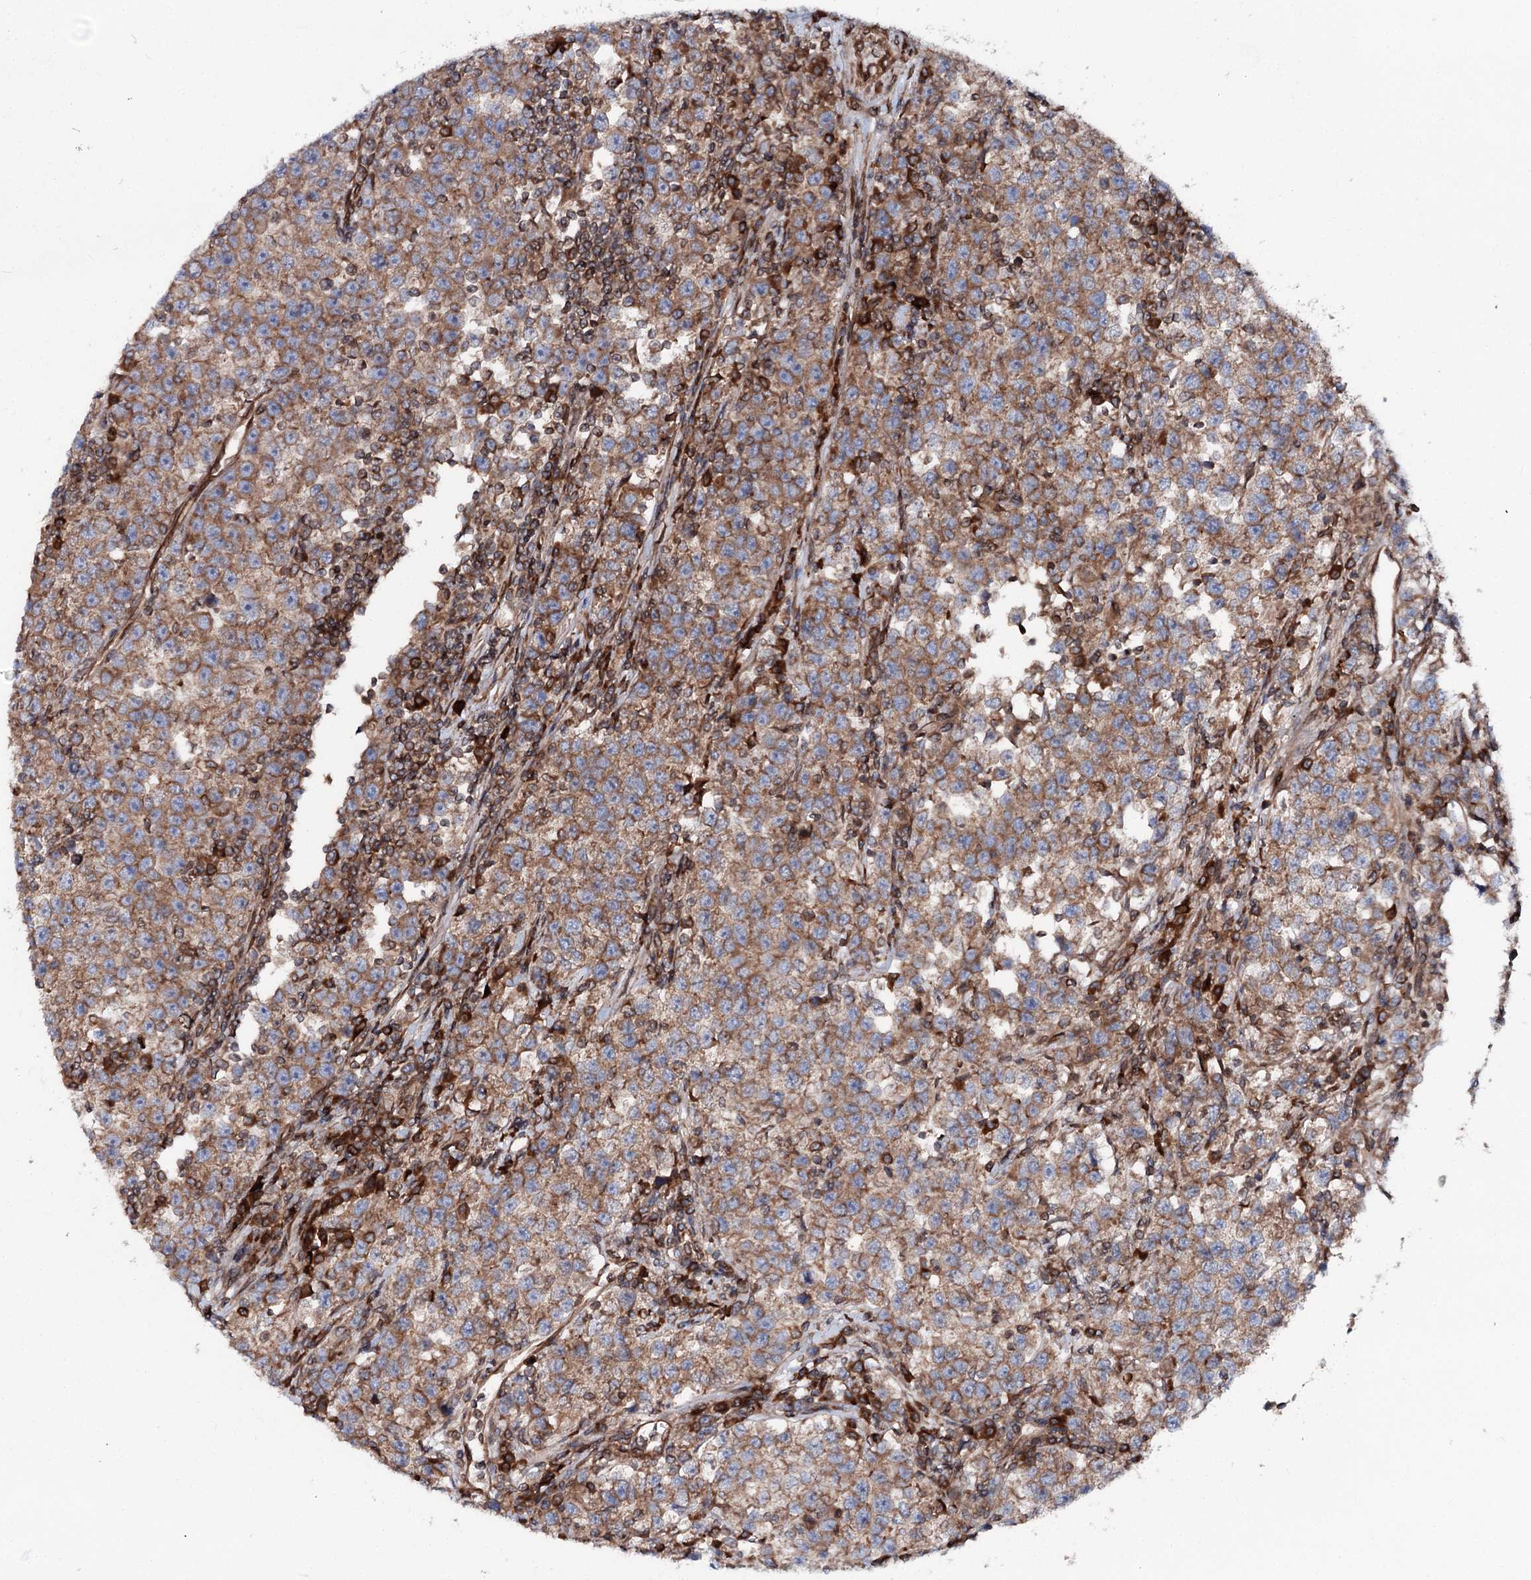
{"staining": {"intensity": "moderate", "quantity": ">75%", "location": "cytoplasmic/membranous"}, "tissue": "testis cancer", "cell_type": "Tumor cells", "image_type": "cancer", "snomed": [{"axis": "morphology", "description": "Normal tissue, NOS"}, {"axis": "morphology", "description": "Seminoma, NOS"}, {"axis": "topography", "description": "Testis"}], "caption": "A micrograph of human testis cancer (seminoma) stained for a protein shows moderate cytoplasmic/membranous brown staining in tumor cells.", "gene": "FGFR1OP2", "patient": {"sex": "male", "age": 43}}